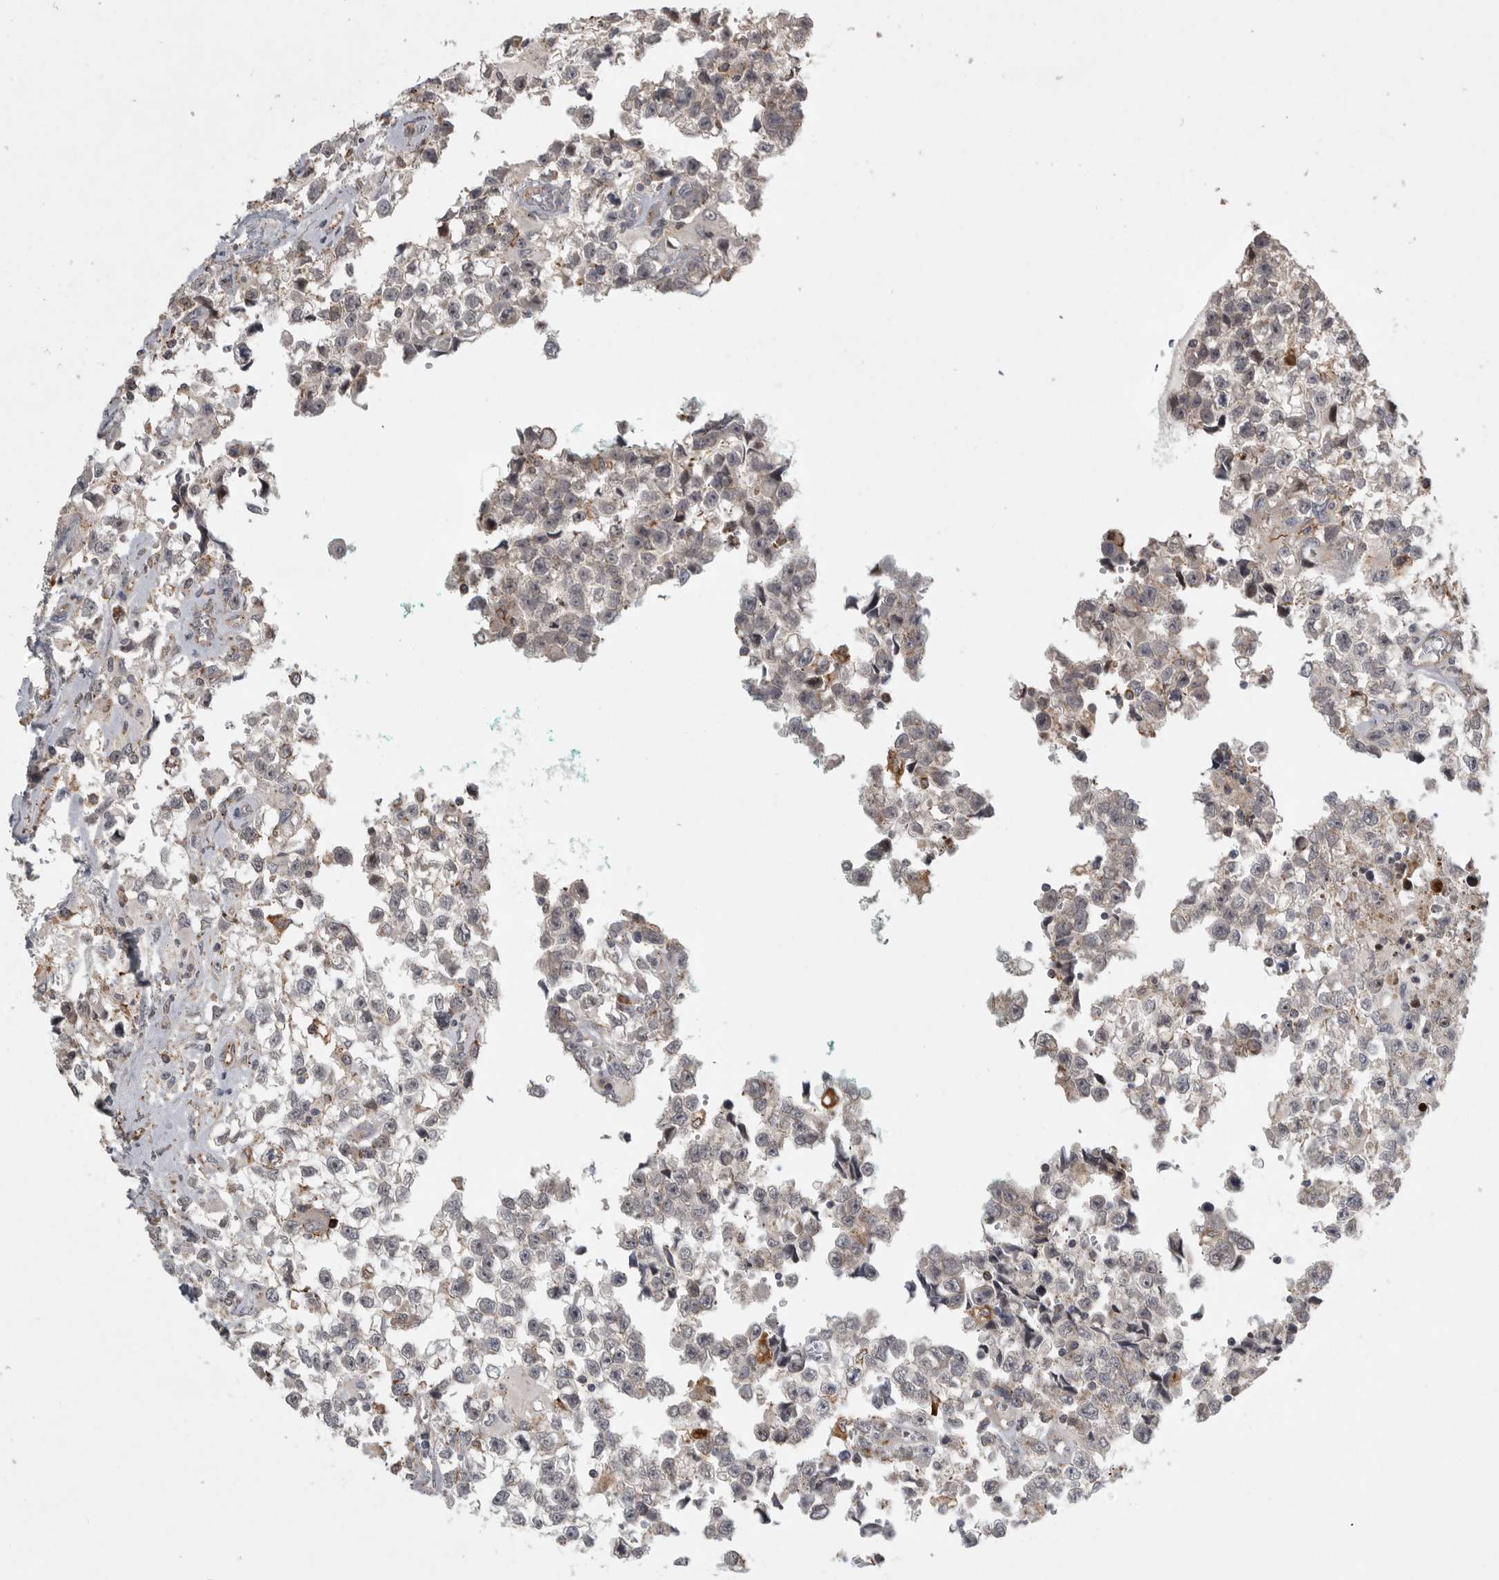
{"staining": {"intensity": "negative", "quantity": "none", "location": "none"}, "tissue": "testis cancer", "cell_type": "Tumor cells", "image_type": "cancer", "snomed": [{"axis": "morphology", "description": "Seminoma, NOS"}, {"axis": "morphology", "description": "Carcinoma, Embryonal, NOS"}, {"axis": "topography", "description": "Testis"}], "caption": "High power microscopy histopathology image of an immunohistochemistry (IHC) histopathology image of testis seminoma, revealing no significant positivity in tumor cells.", "gene": "MPDZ", "patient": {"sex": "male", "age": 51}}